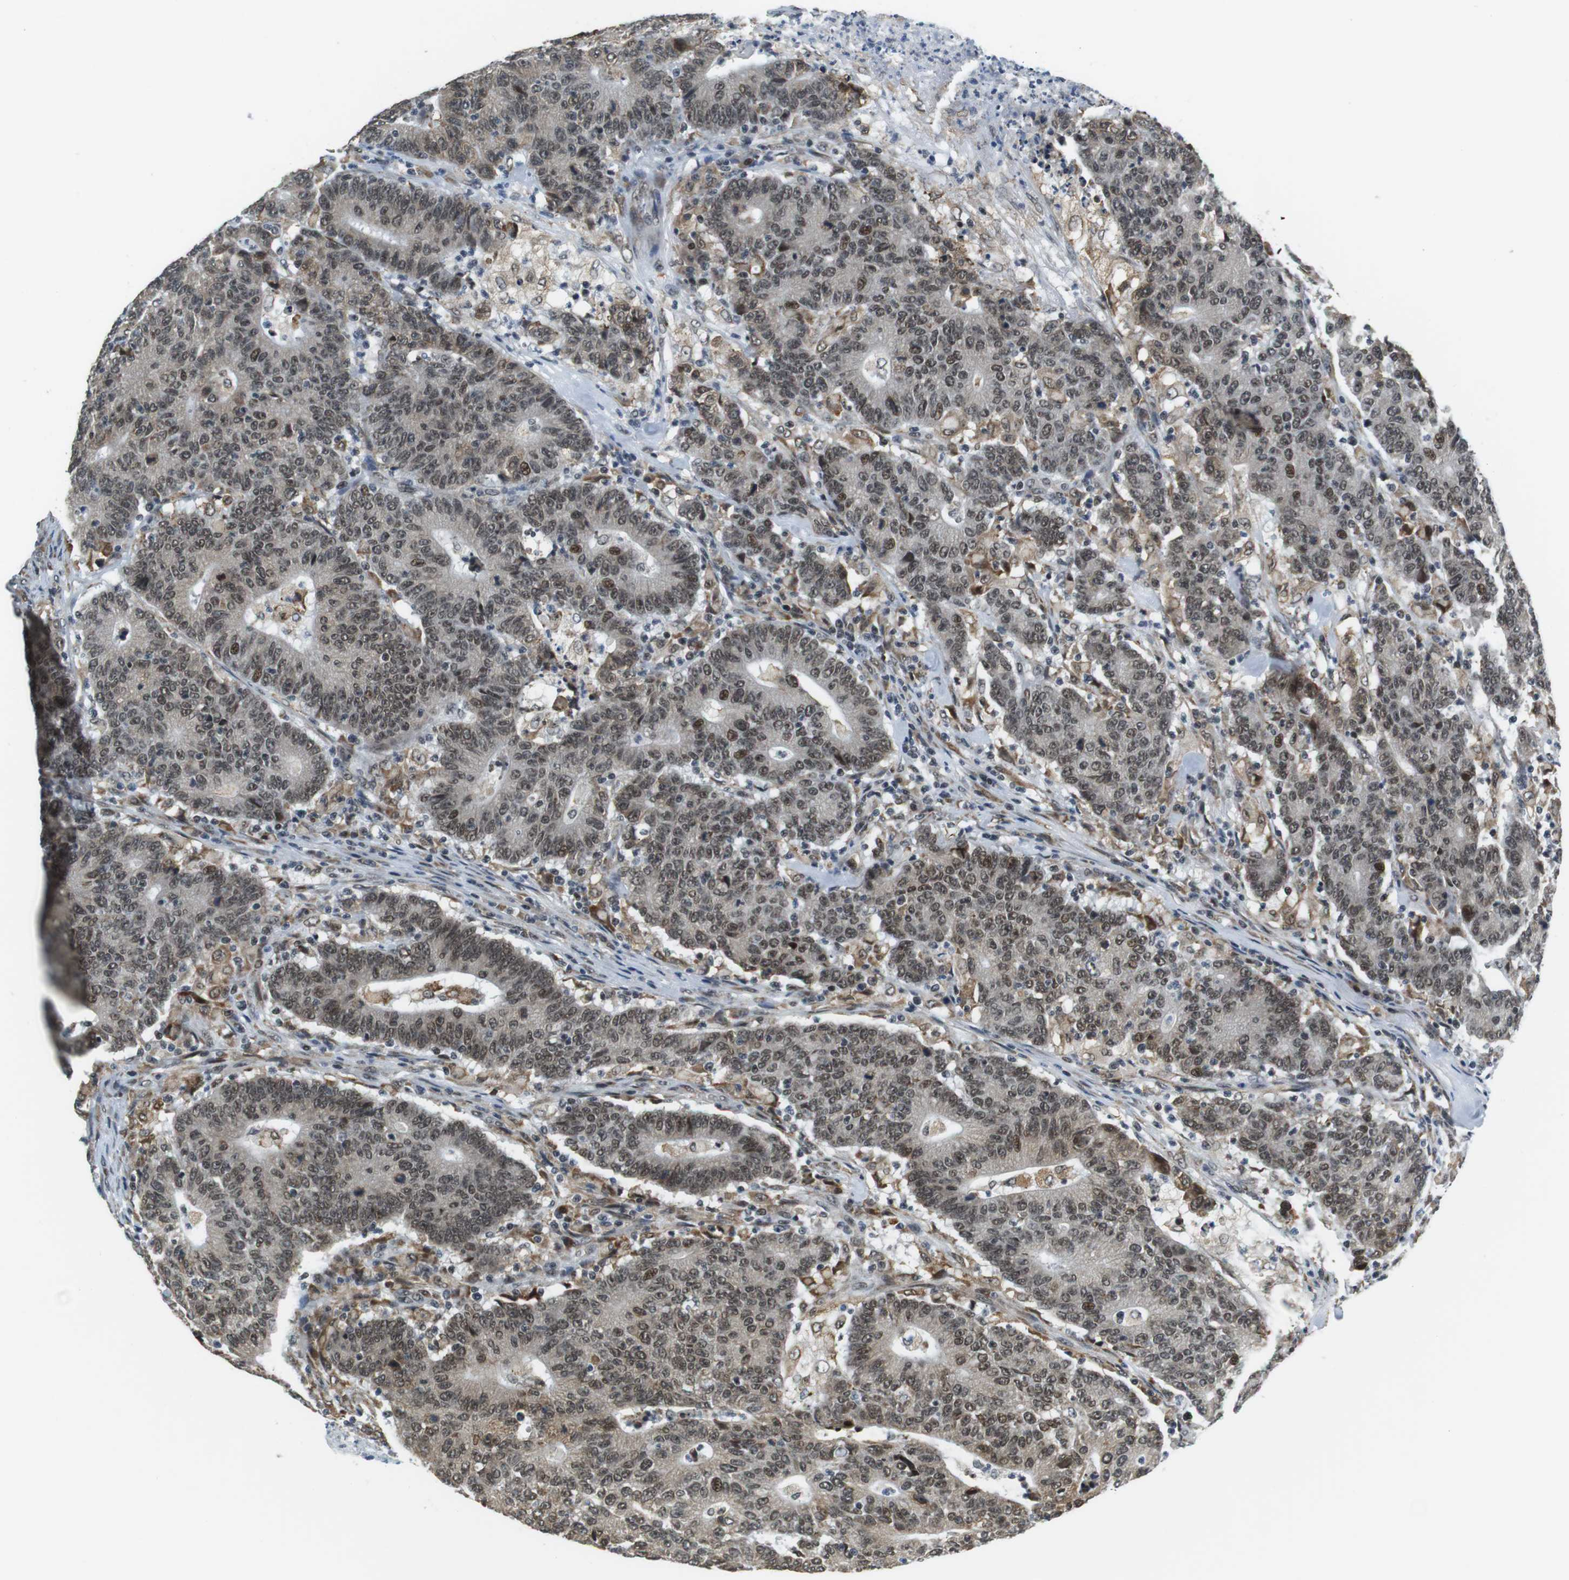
{"staining": {"intensity": "moderate", "quantity": ">75%", "location": "nuclear"}, "tissue": "colorectal cancer", "cell_type": "Tumor cells", "image_type": "cancer", "snomed": [{"axis": "morphology", "description": "Normal tissue, NOS"}, {"axis": "morphology", "description": "Adenocarcinoma, NOS"}, {"axis": "topography", "description": "Colon"}], "caption": "Moderate nuclear expression for a protein is seen in approximately >75% of tumor cells of adenocarcinoma (colorectal) using IHC.", "gene": "RNF38", "patient": {"sex": "female", "age": 75}}